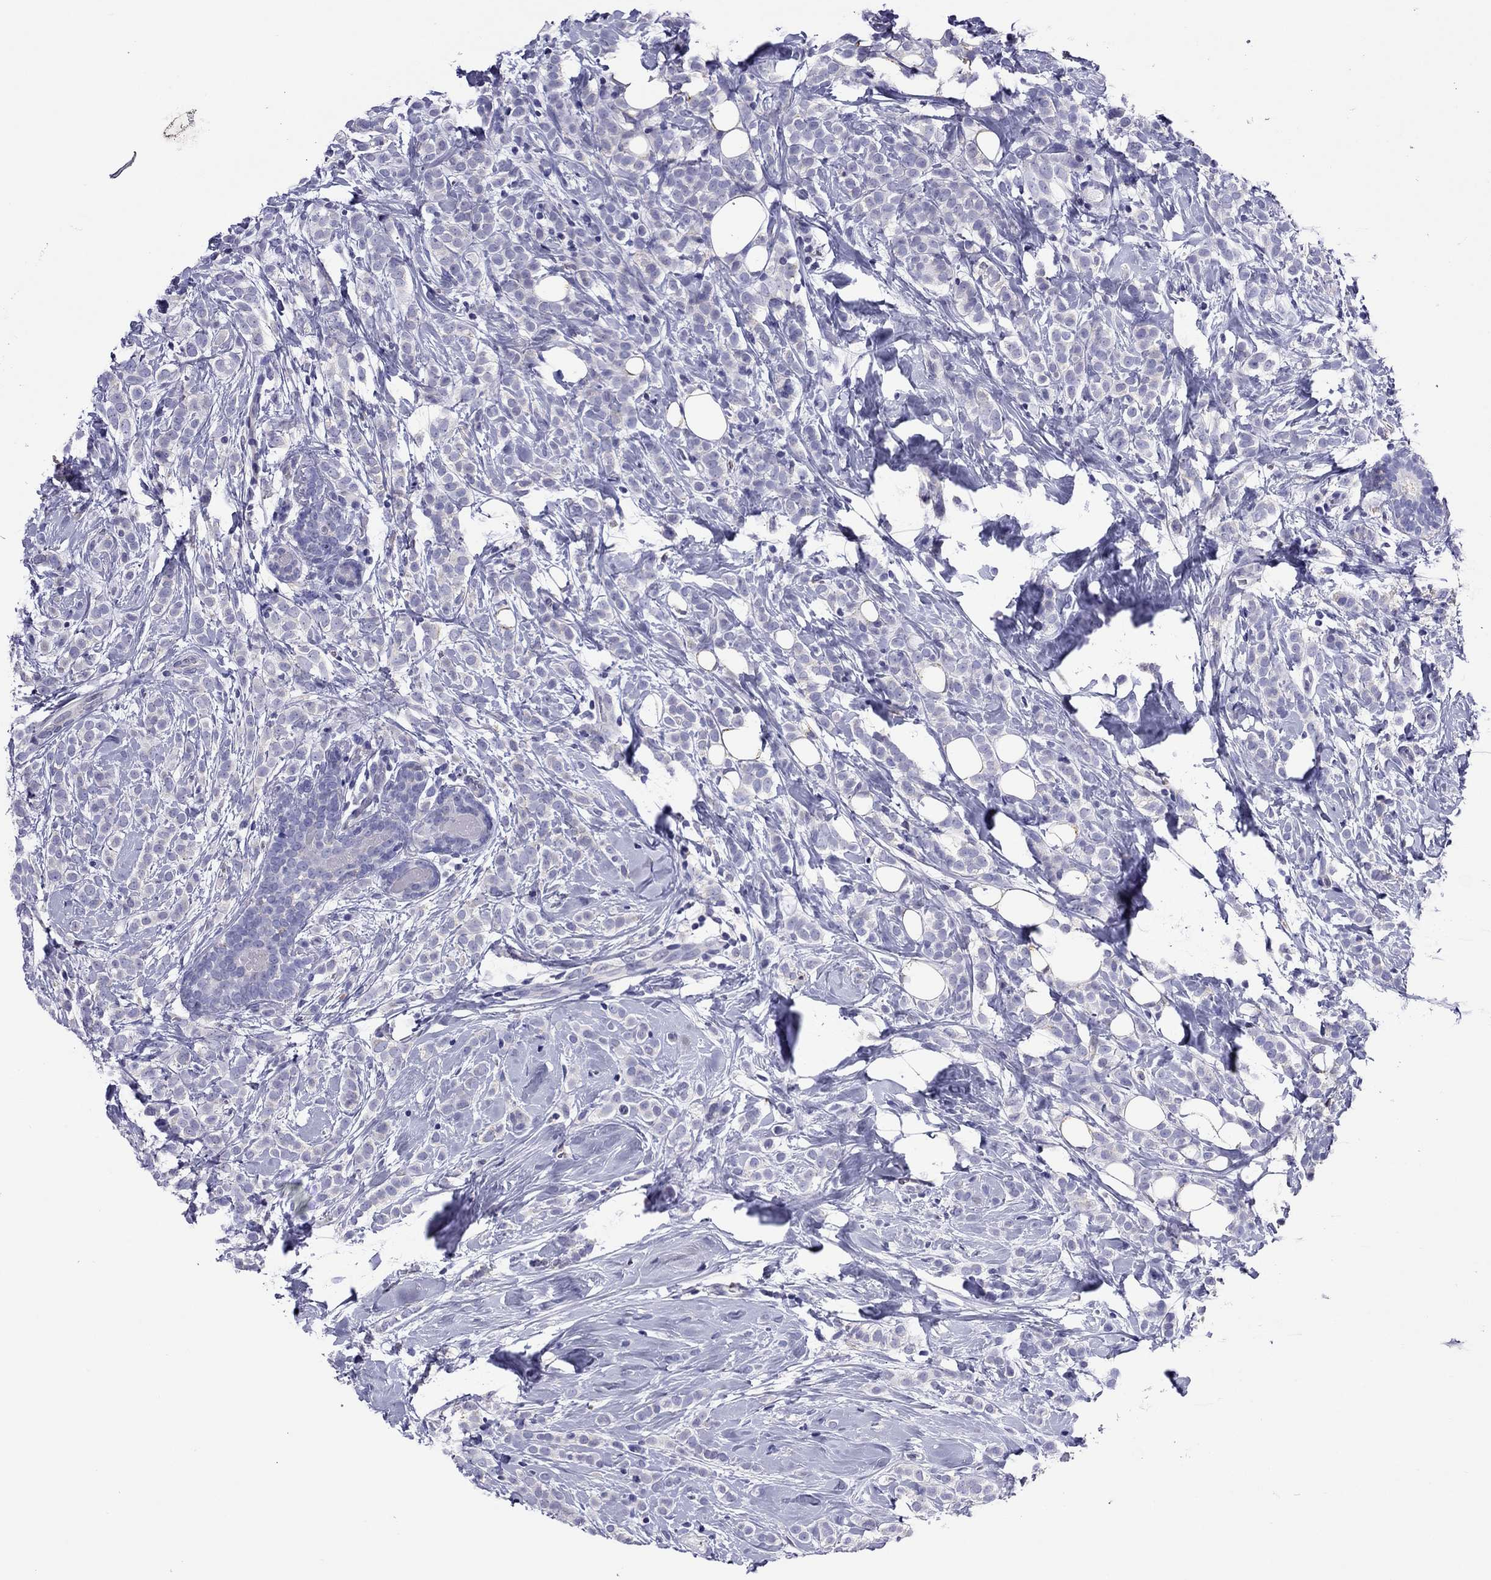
{"staining": {"intensity": "negative", "quantity": "none", "location": "none"}, "tissue": "breast cancer", "cell_type": "Tumor cells", "image_type": "cancer", "snomed": [{"axis": "morphology", "description": "Lobular carcinoma"}, {"axis": "topography", "description": "Breast"}], "caption": "Protein analysis of breast cancer (lobular carcinoma) demonstrates no significant staining in tumor cells.", "gene": "SCG2", "patient": {"sex": "female", "age": 49}}